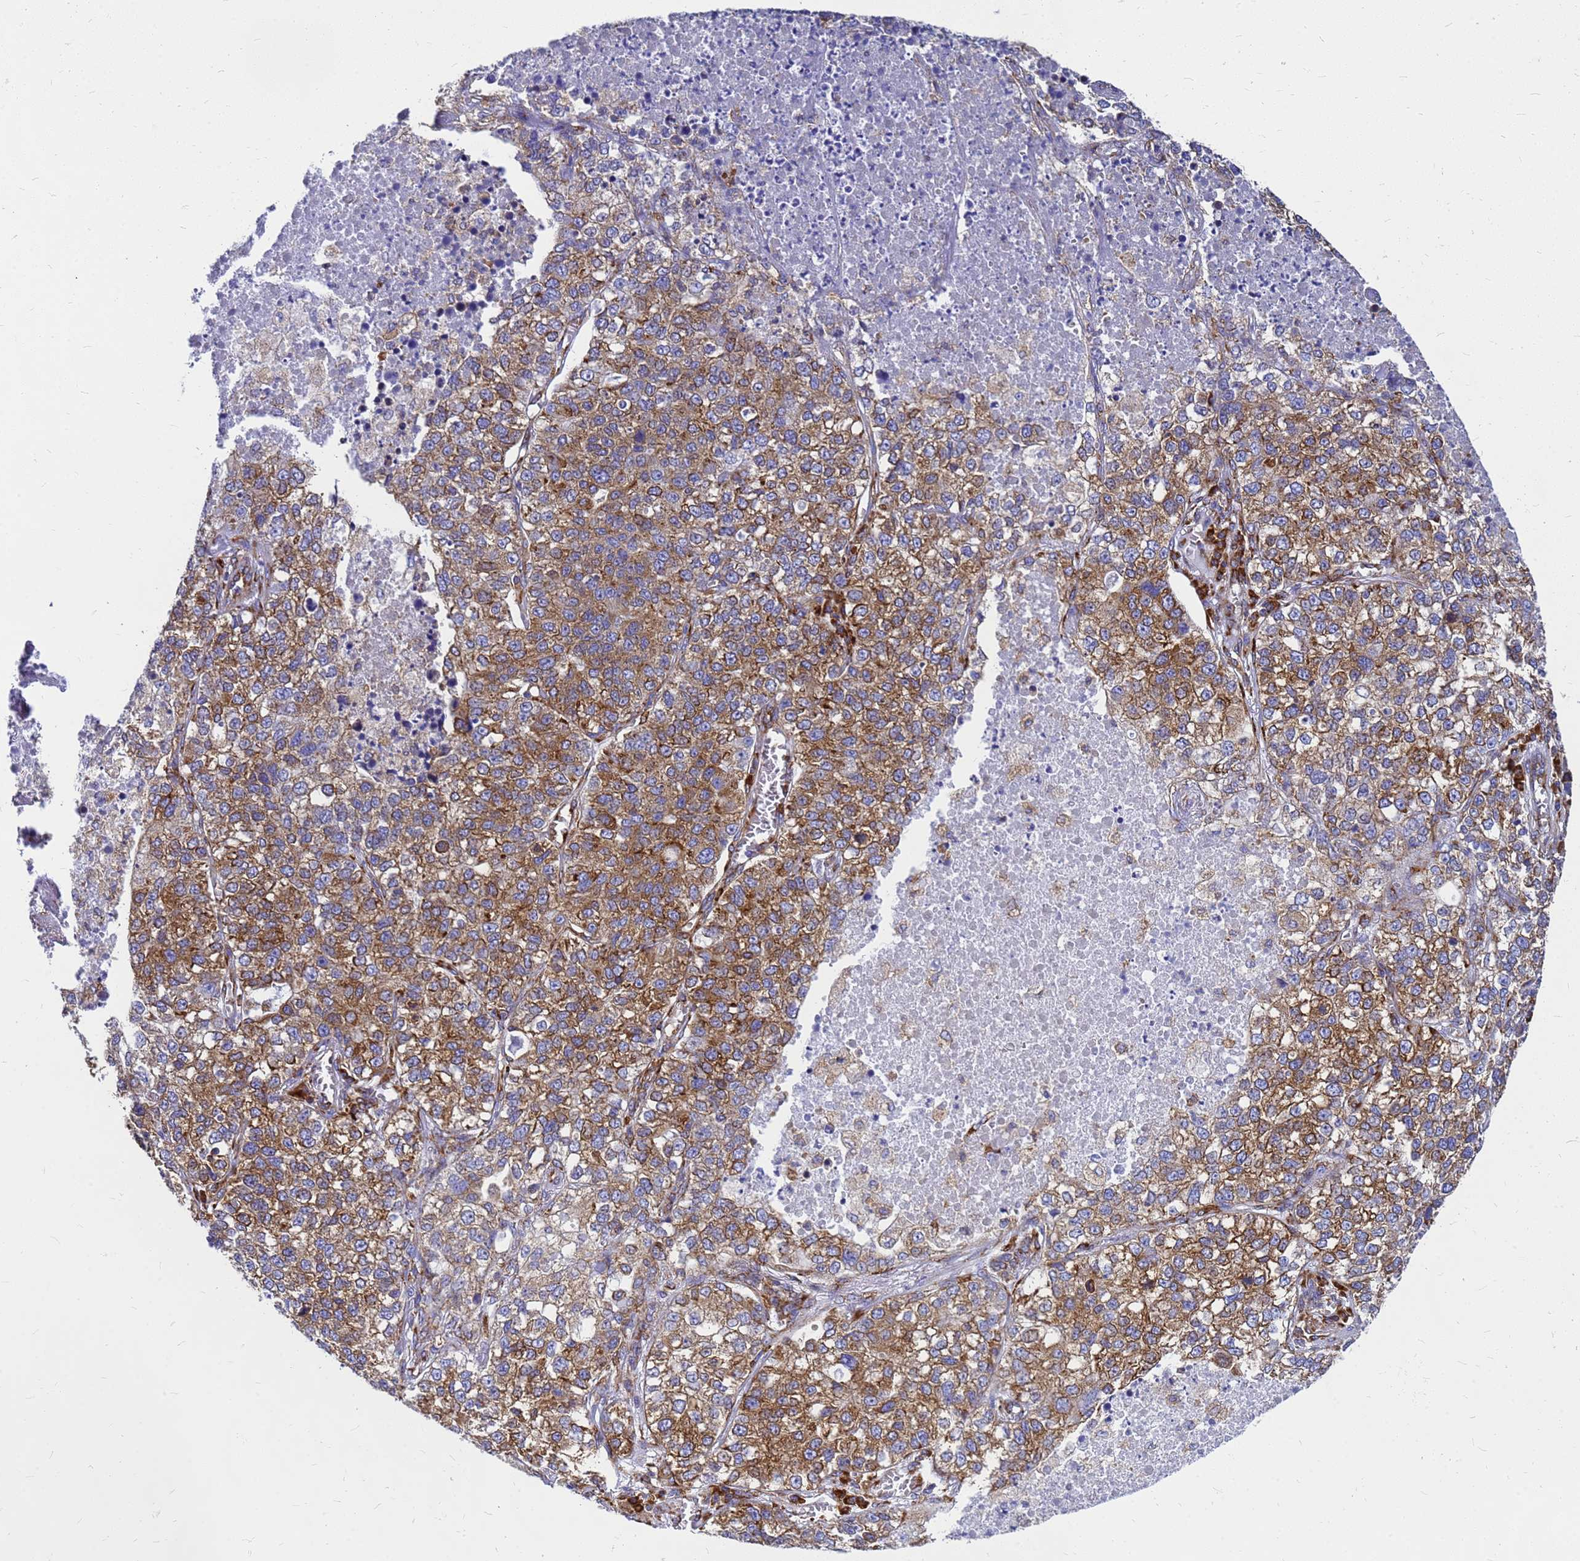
{"staining": {"intensity": "moderate", "quantity": ">75%", "location": "cytoplasmic/membranous"}, "tissue": "lung cancer", "cell_type": "Tumor cells", "image_type": "cancer", "snomed": [{"axis": "morphology", "description": "Adenocarcinoma, NOS"}, {"axis": "topography", "description": "Lung"}], "caption": "Lung cancer tissue demonstrates moderate cytoplasmic/membranous staining in about >75% of tumor cells, visualized by immunohistochemistry.", "gene": "EEF1D", "patient": {"sex": "male", "age": 49}}